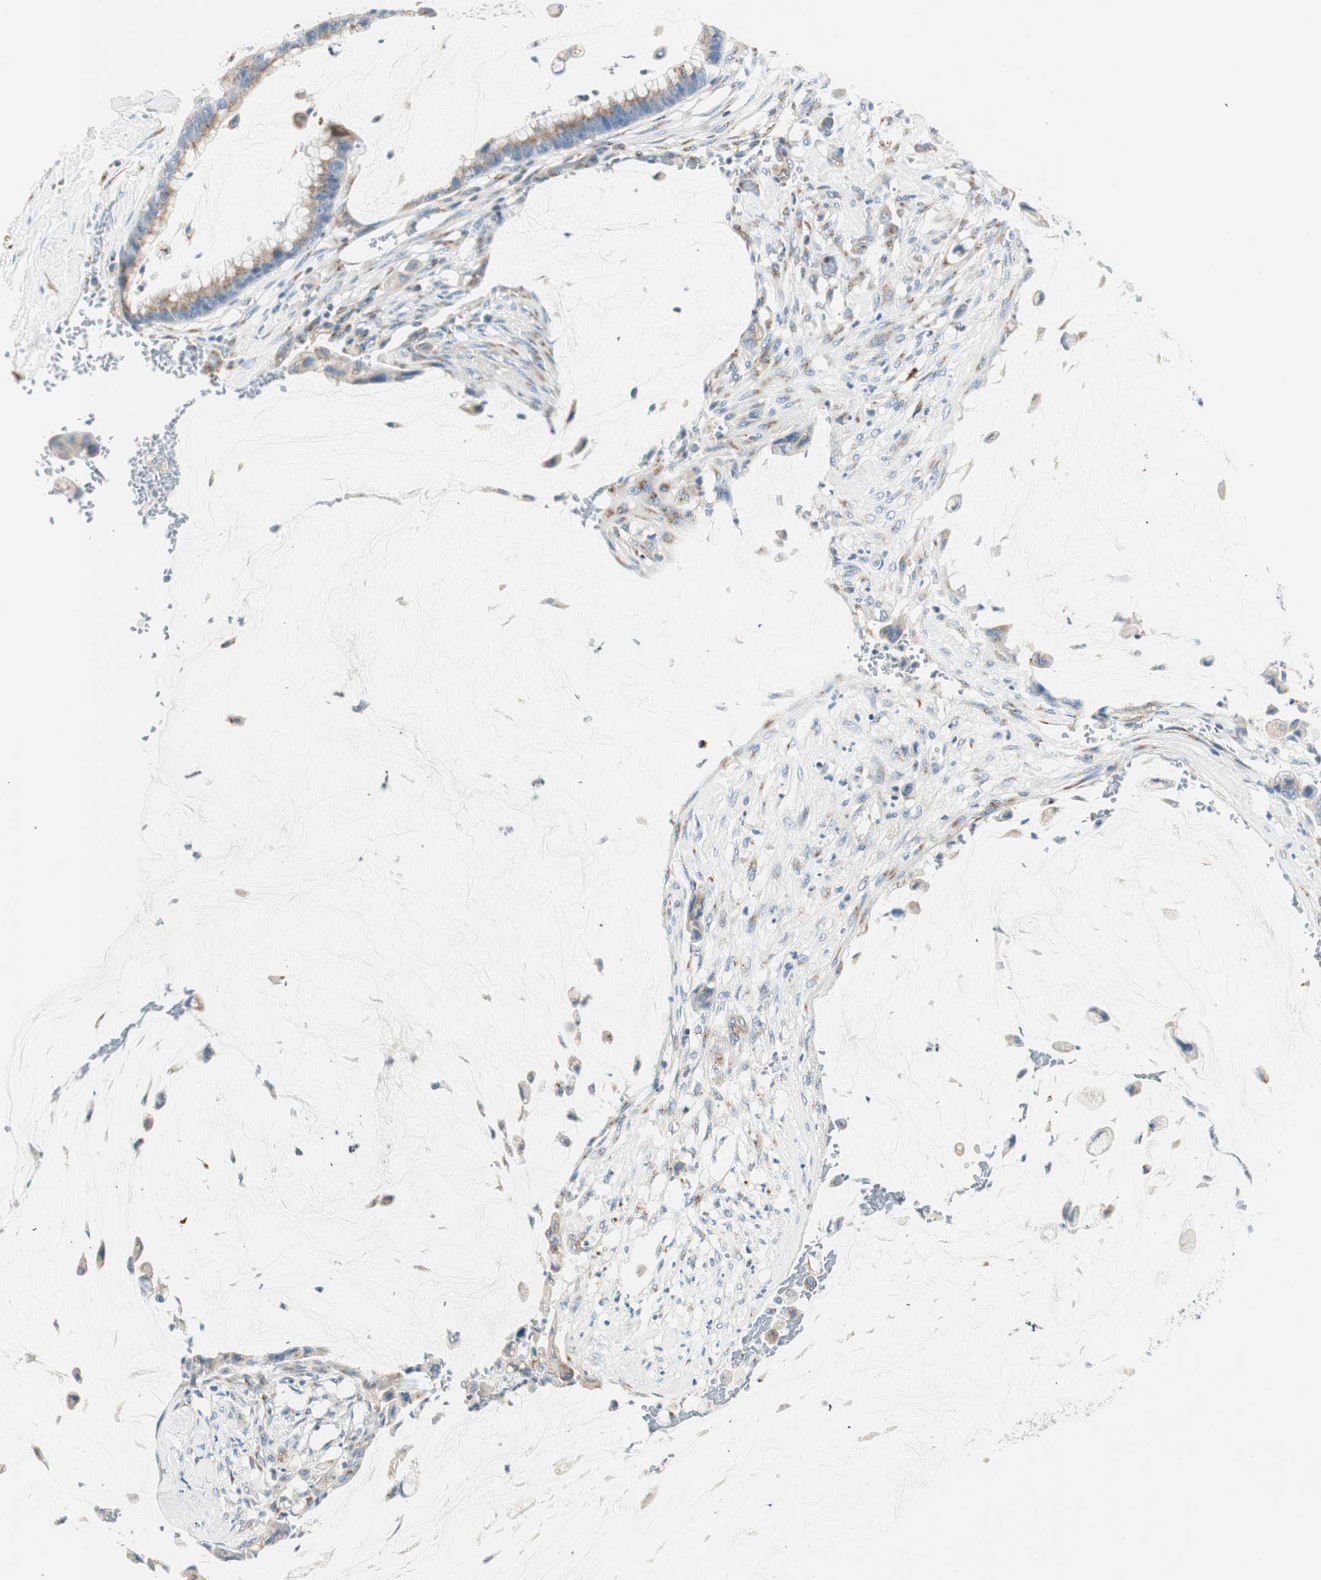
{"staining": {"intensity": "moderate", "quantity": ">75%", "location": "cytoplasmic/membranous"}, "tissue": "pancreatic cancer", "cell_type": "Tumor cells", "image_type": "cancer", "snomed": [{"axis": "morphology", "description": "Adenocarcinoma, NOS"}, {"axis": "topography", "description": "Pancreas"}], "caption": "Pancreatic cancer (adenocarcinoma) was stained to show a protein in brown. There is medium levels of moderate cytoplasmic/membranous staining in about >75% of tumor cells.", "gene": "TMF1", "patient": {"sex": "male", "age": 41}}